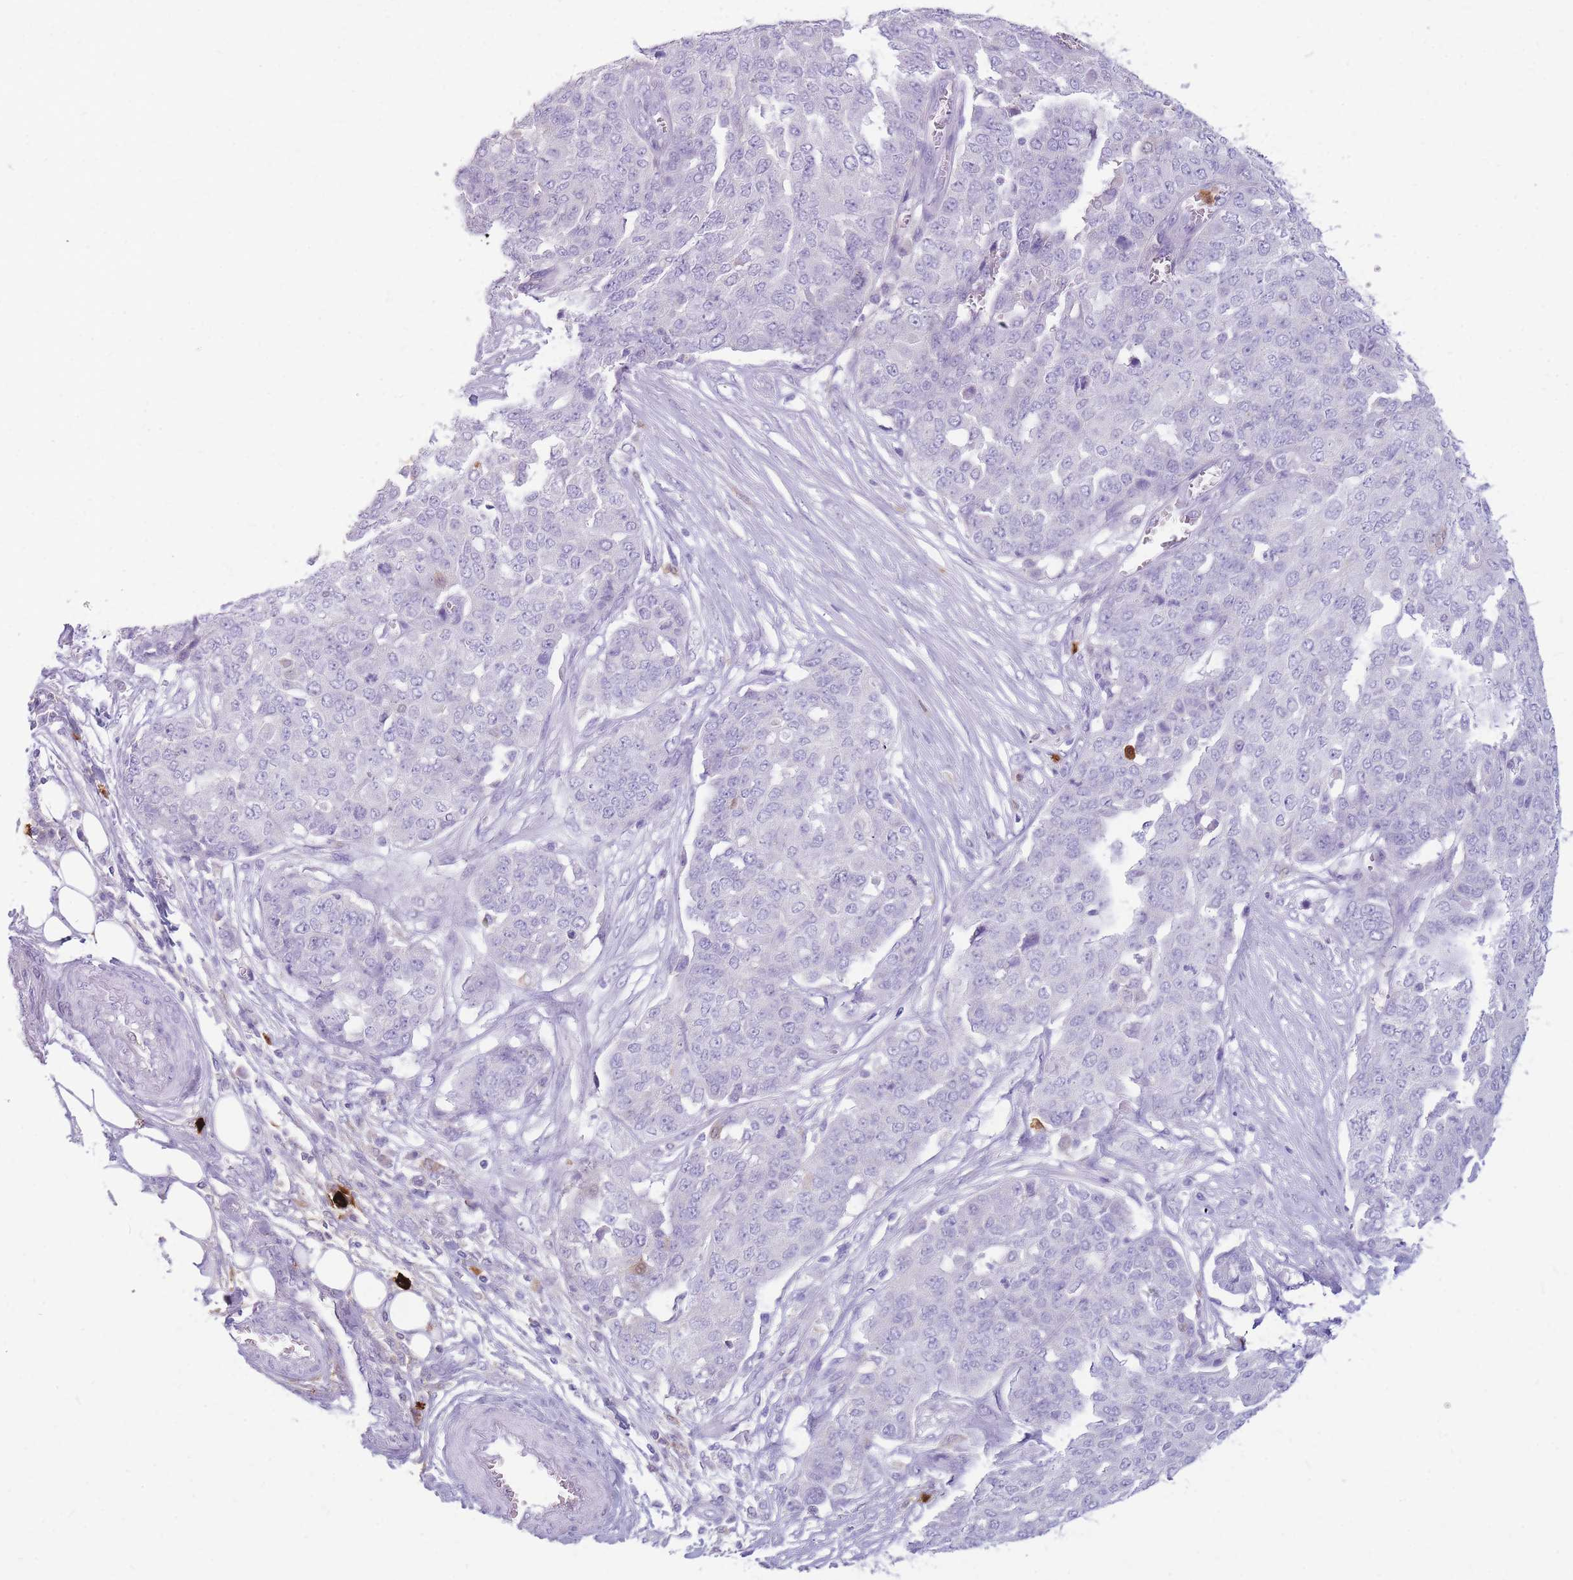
{"staining": {"intensity": "negative", "quantity": "none", "location": "none"}, "tissue": "ovarian cancer", "cell_type": "Tumor cells", "image_type": "cancer", "snomed": [{"axis": "morphology", "description": "Cystadenocarcinoma, serous, NOS"}, {"axis": "topography", "description": "Soft tissue"}, {"axis": "topography", "description": "Ovary"}], "caption": "Micrograph shows no significant protein positivity in tumor cells of ovarian cancer (serous cystadenocarcinoma).", "gene": "TPSAB1", "patient": {"sex": "female", "age": 57}}